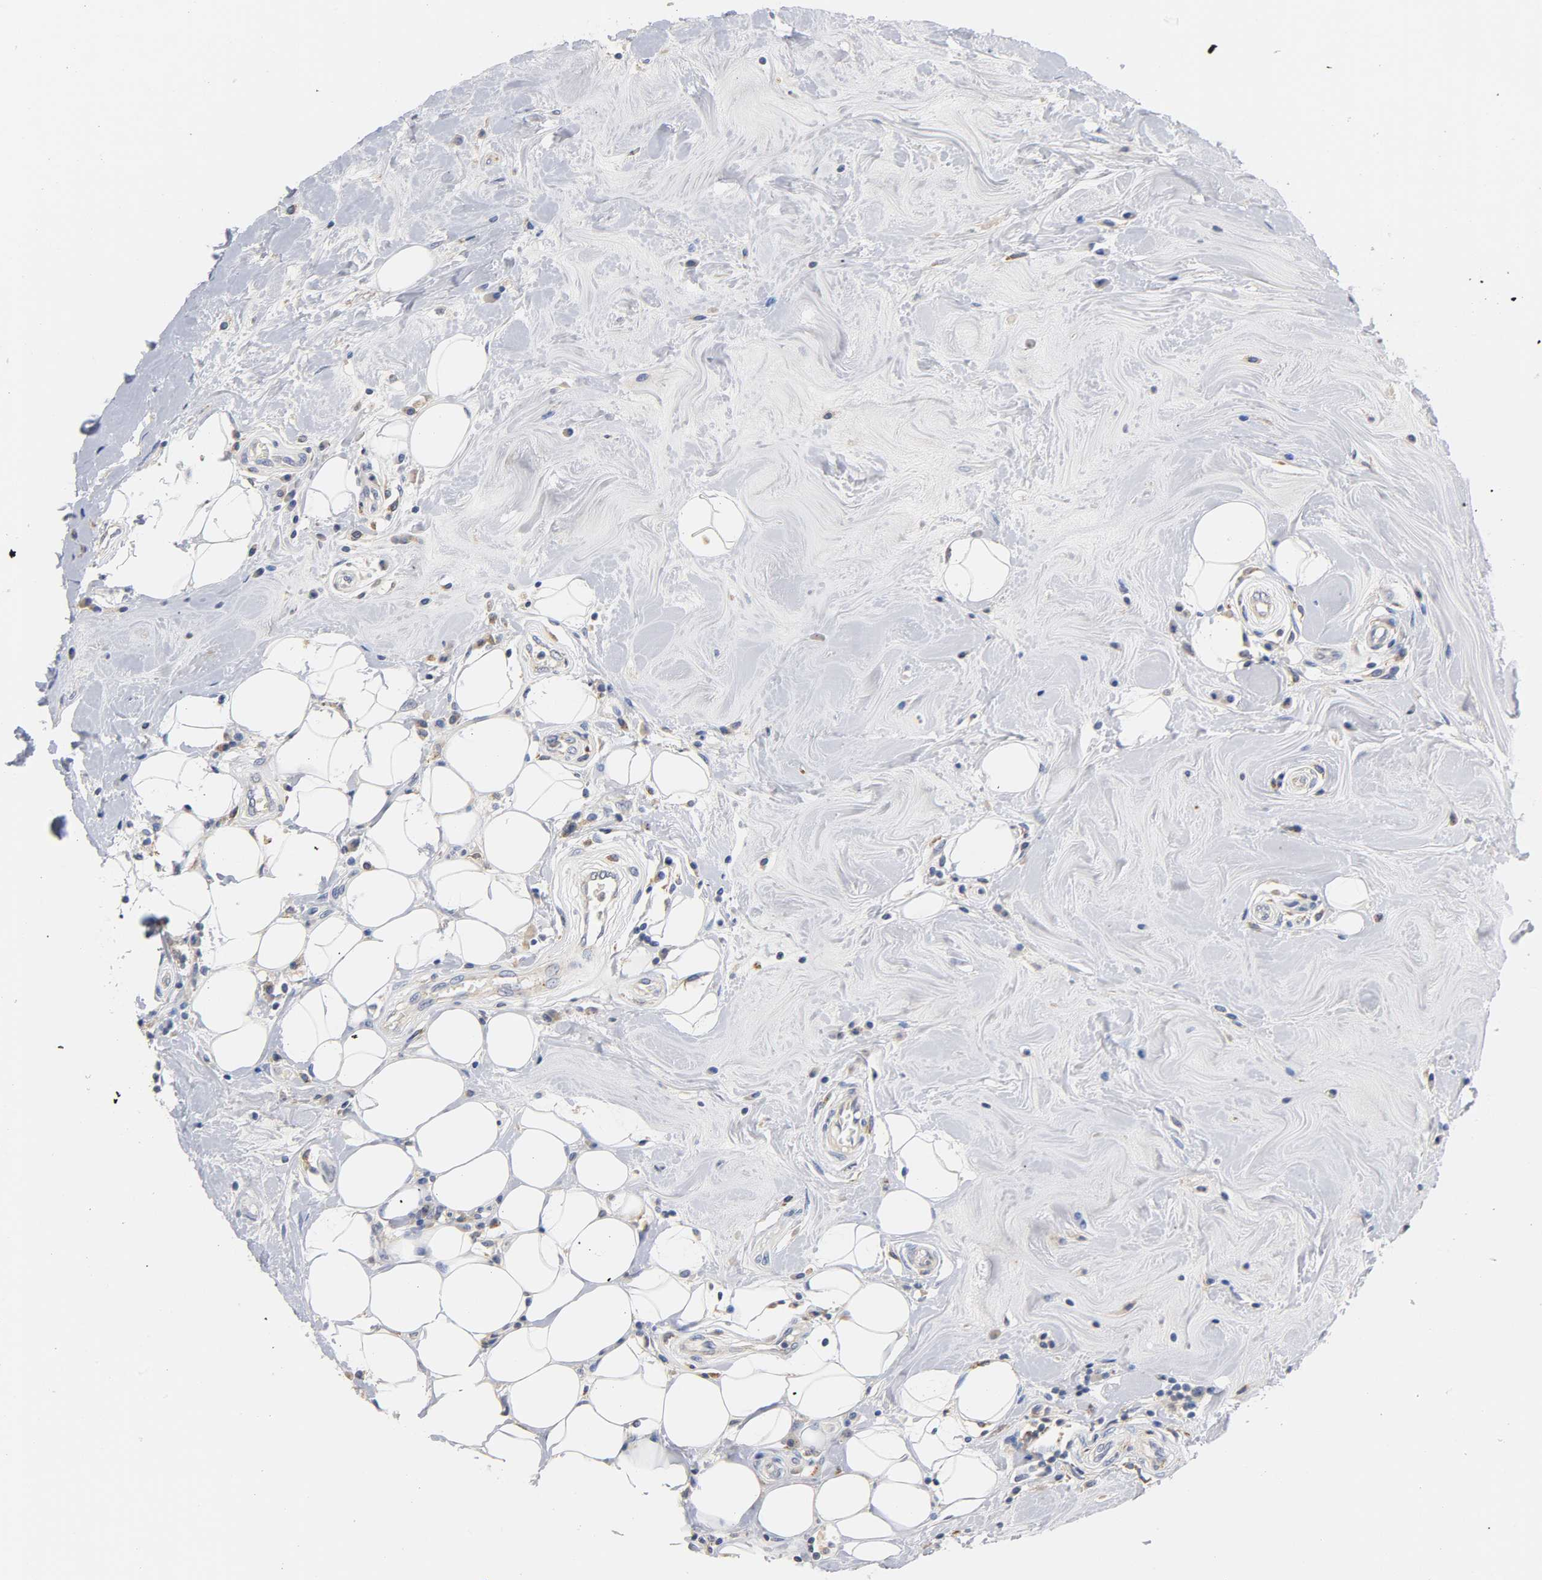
{"staining": {"intensity": "negative", "quantity": "none", "location": "none"}, "tissue": "breast cancer", "cell_type": "Tumor cells", "image_type": "cancer", "snomed": [{"axis": "morphology", "description": "Duct carcinoma"}, {"axis": "topography", "description": "Breast"}], "caption": "There is no significant expression in tumor cells of infiltrating ductal carcinoma (breast).", "gene": "SEMA5A", "patient": {"sex": "female", "age": 27}}